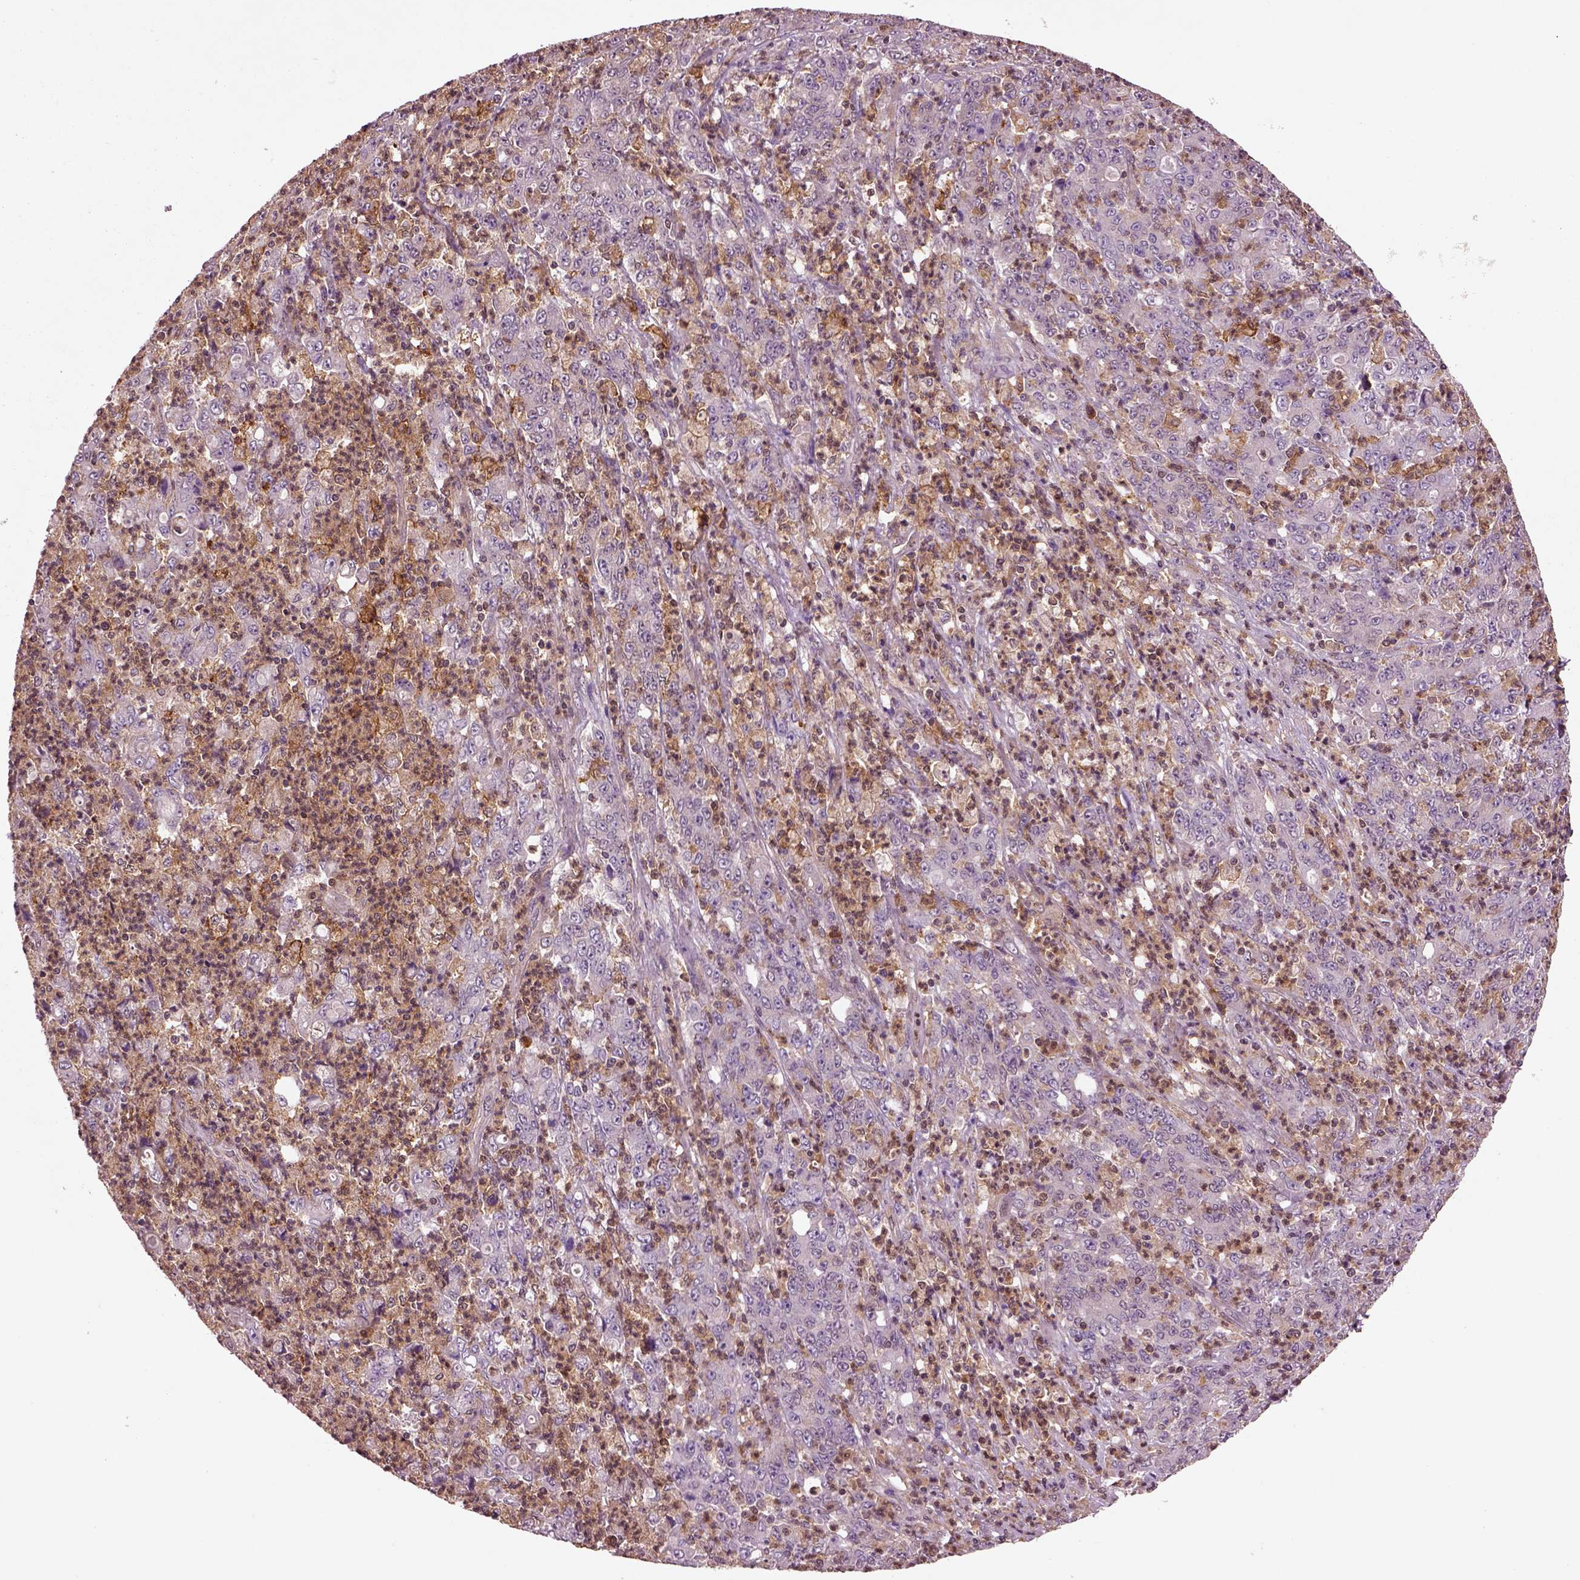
{"staining": {"intensity": "negative", "quantity": "none", "location": "none"}, "tissue": "stomach cancer", "cell_type": "Tumor cells", "image_type": "cancer", "snomed": [{"axis": "morphology", "description": "Adenocarcinoma, NOS"}, {"axis": "topography", "description": "Stomach, lower"}], "caption": "This histopathology image is of adenocarcinoma (stomach) stained with IHC to label a protein in brown with the nuclei are counter-stained blue. There is no staining in tumor cells. The staining was performed using DAB to visualize the protein expression in brown, while the nuclei were stained in blue with hematoxylin (Magnification: 20x).", "gene": "MDP1", "patient": {"sex": "female", "age": 71}}